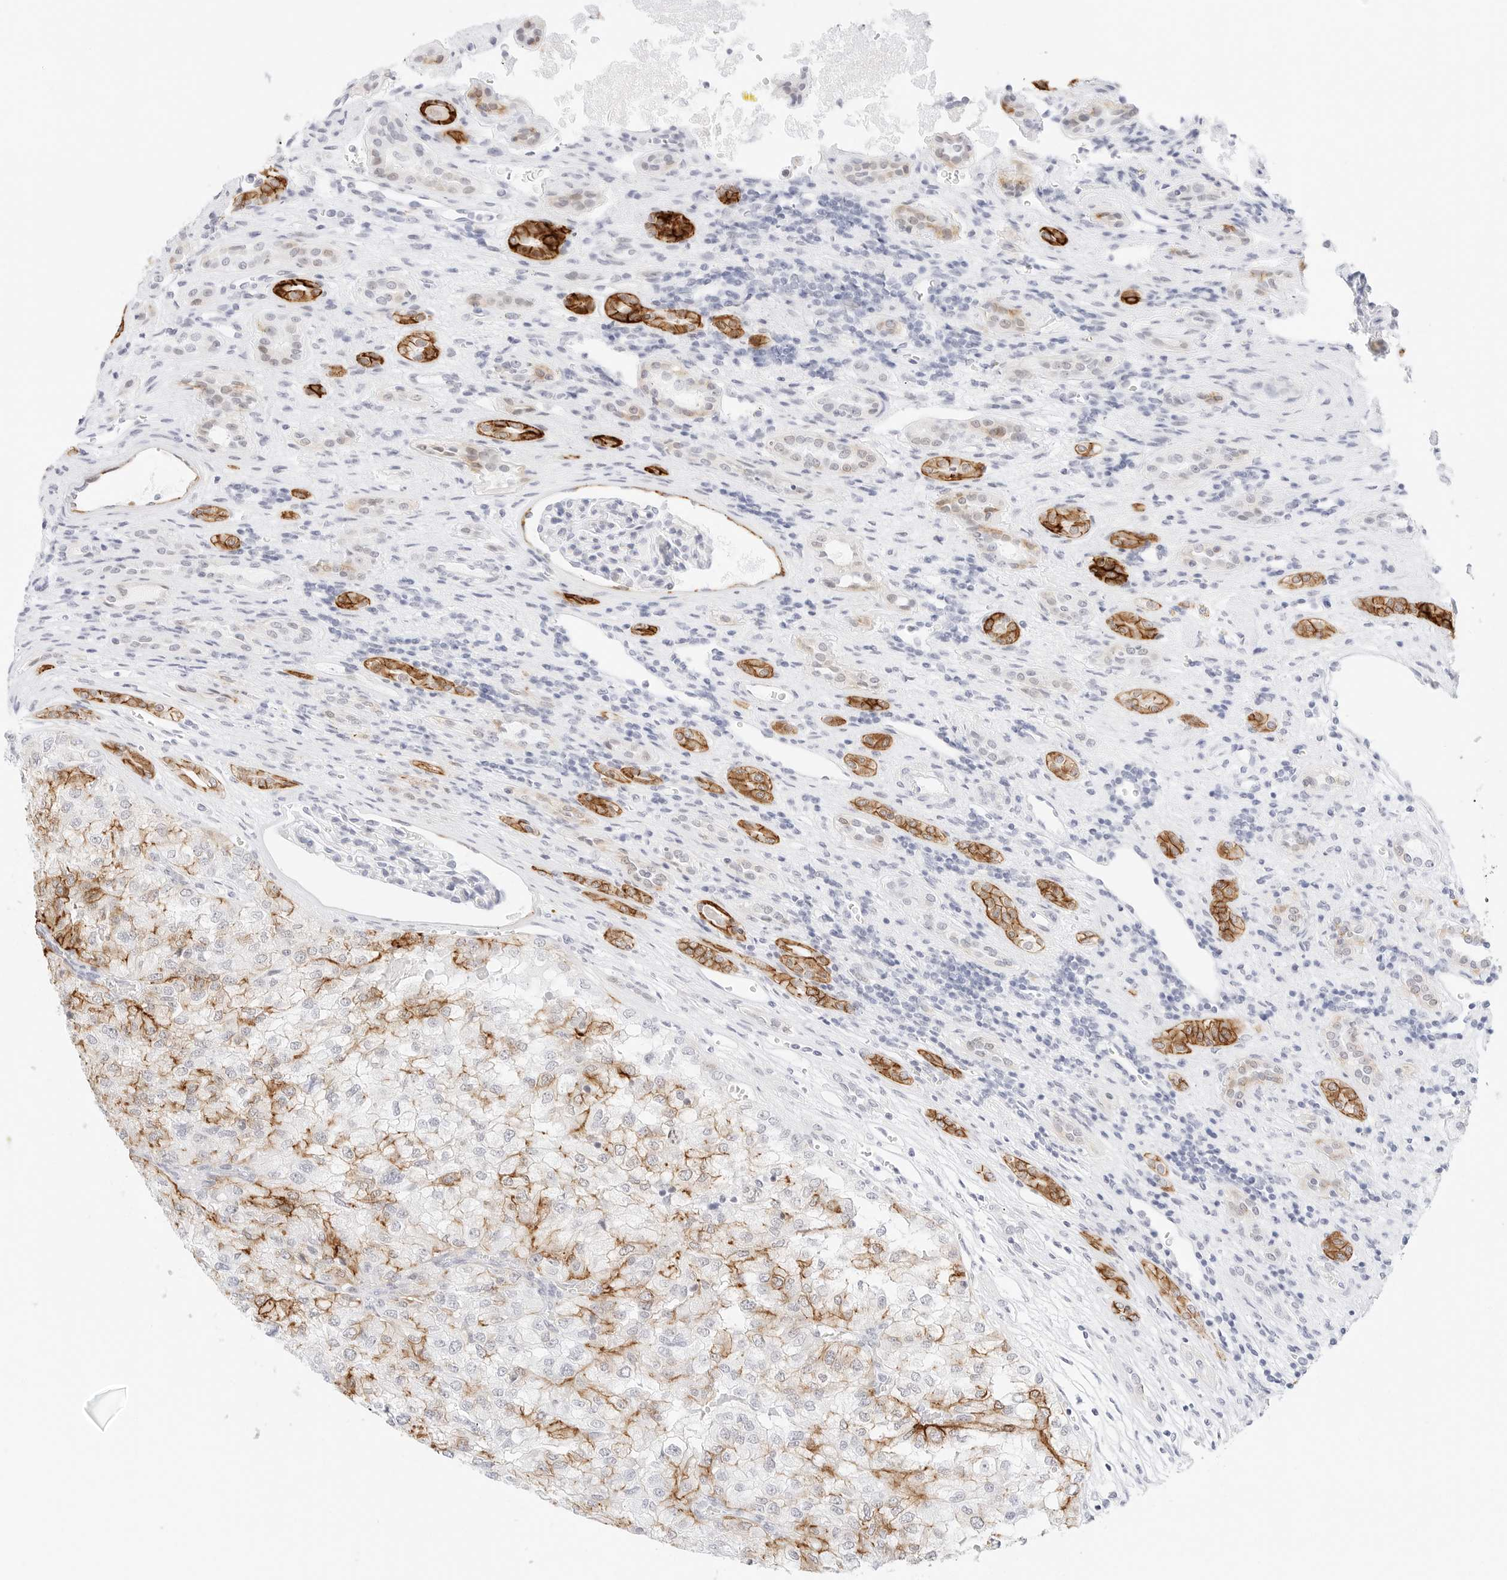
{"staining": {"intensity": "moderate", "quantity": "25%-75%", "location": "cytoplasmic/membranous"}, "tissue": "renal cancer", "cell_type": "Tumor cells", "image_type": "cancer", "snomed": [{"axis": "morphology", "description": "Adenocarcinoma, NOS"}, {"axis": "topography", "description": "Kidney"}], "caption": "Immunohistochemistry (IHC) image of human renal cancer (adenocarcinoma) stained for a protein (brown), which exhibits medium levels of moderate cytoplasmic/membranous staining in about 25%-75% of tumor cells.", "gene": "CDH1", "patient": {"sex": "female", "age": 54}}